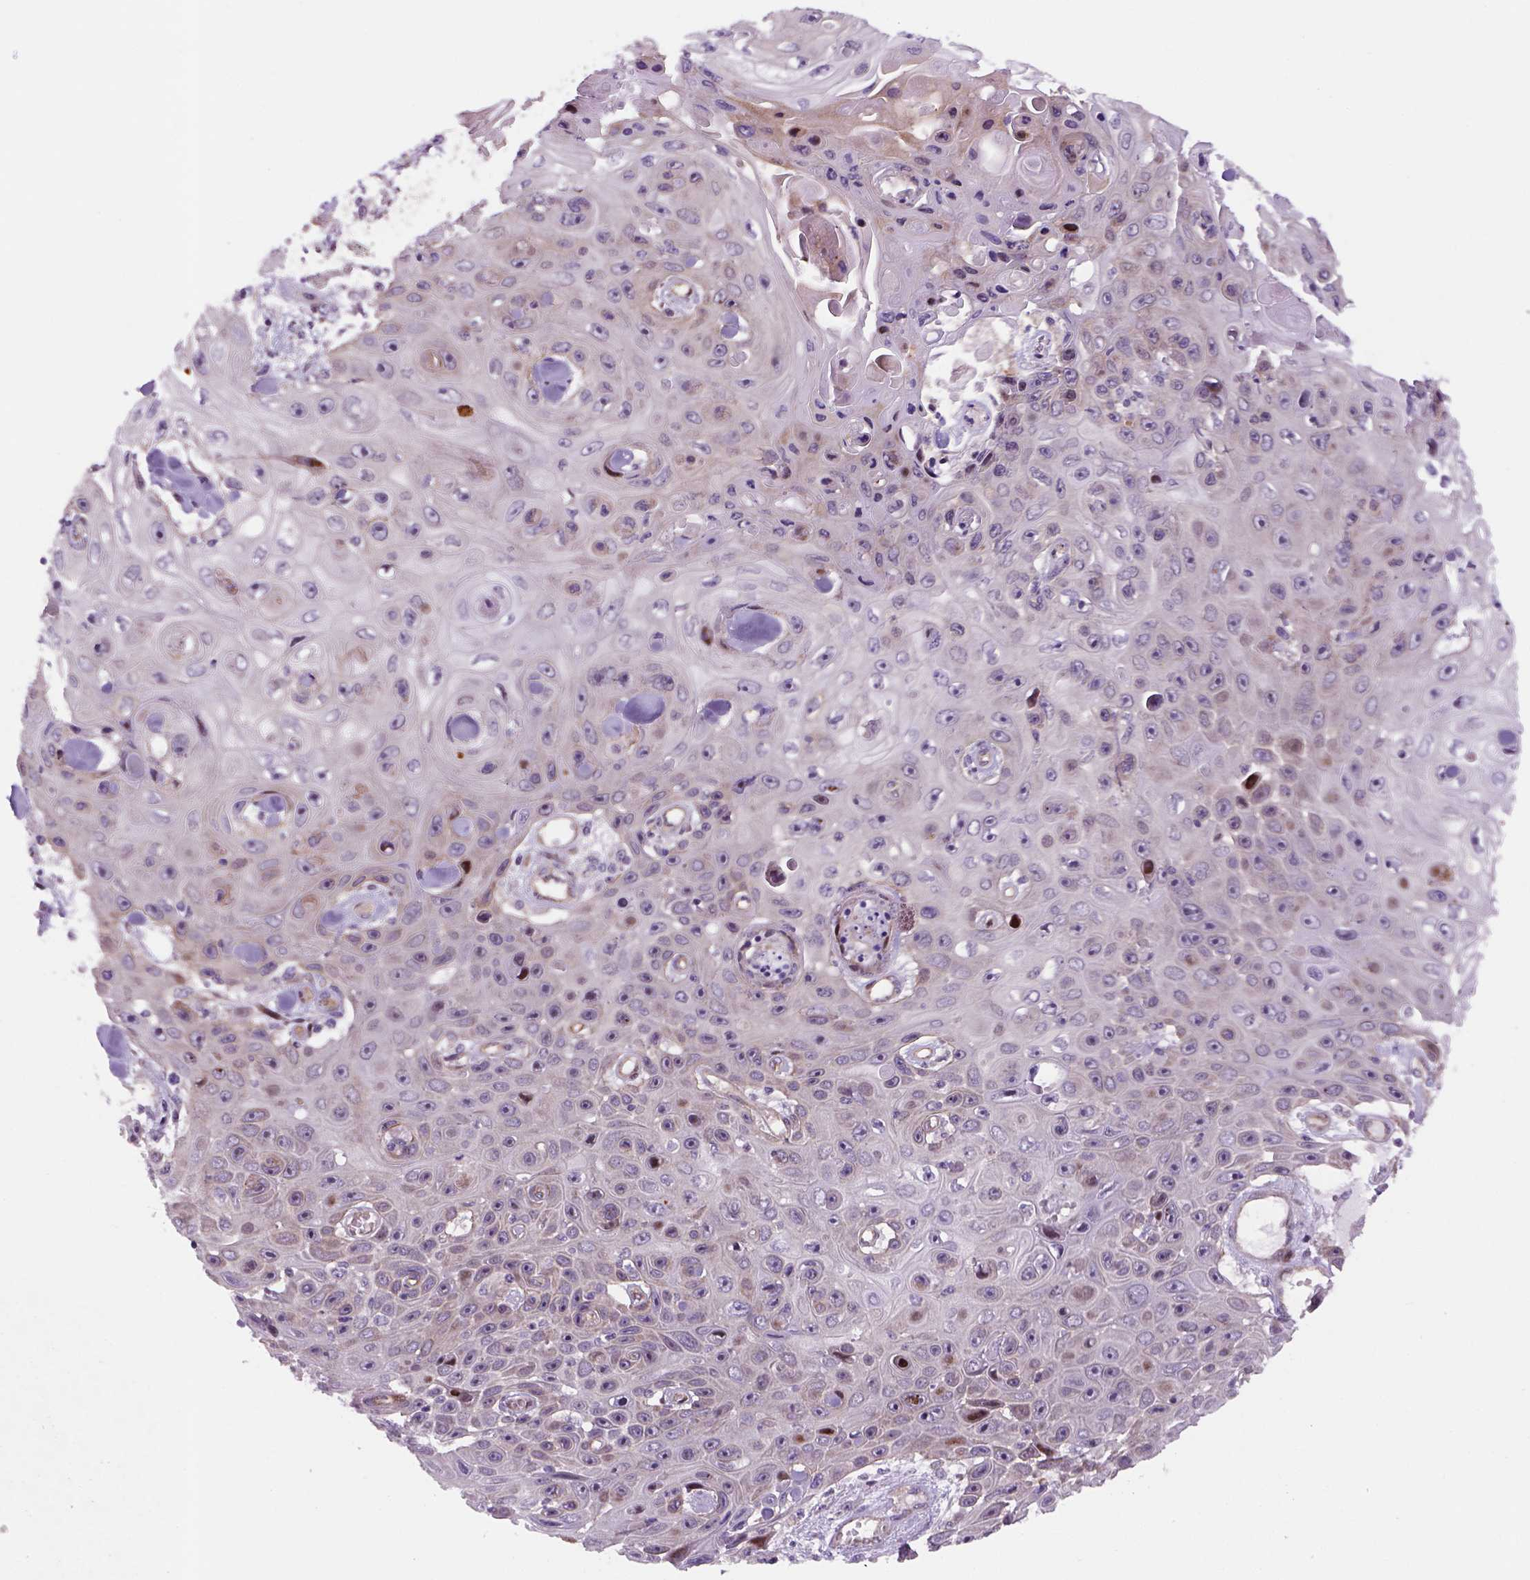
{"staining": {"intensity": "moderate", "quantity": ">75%", "location": "cytoplasmic/membranous"}, "tissue": "skin cancer", "cell_type": "Tumor cells", "image_type": "cancer", "snomed": [{"axis": "morphology", "description": "Squamous cell carcinoma, NOS"}, {"axis": "topography", "description": "Skin"}], "caption": "Skin cancer (squamous cell carcinoma) stained with a brown dye exhibits moderate cytoplasmic/membranous positive expression in approximately >75% of tumor cells.", "gene": "VSTM5", "patient": {"sex": "male", "age": 82}}